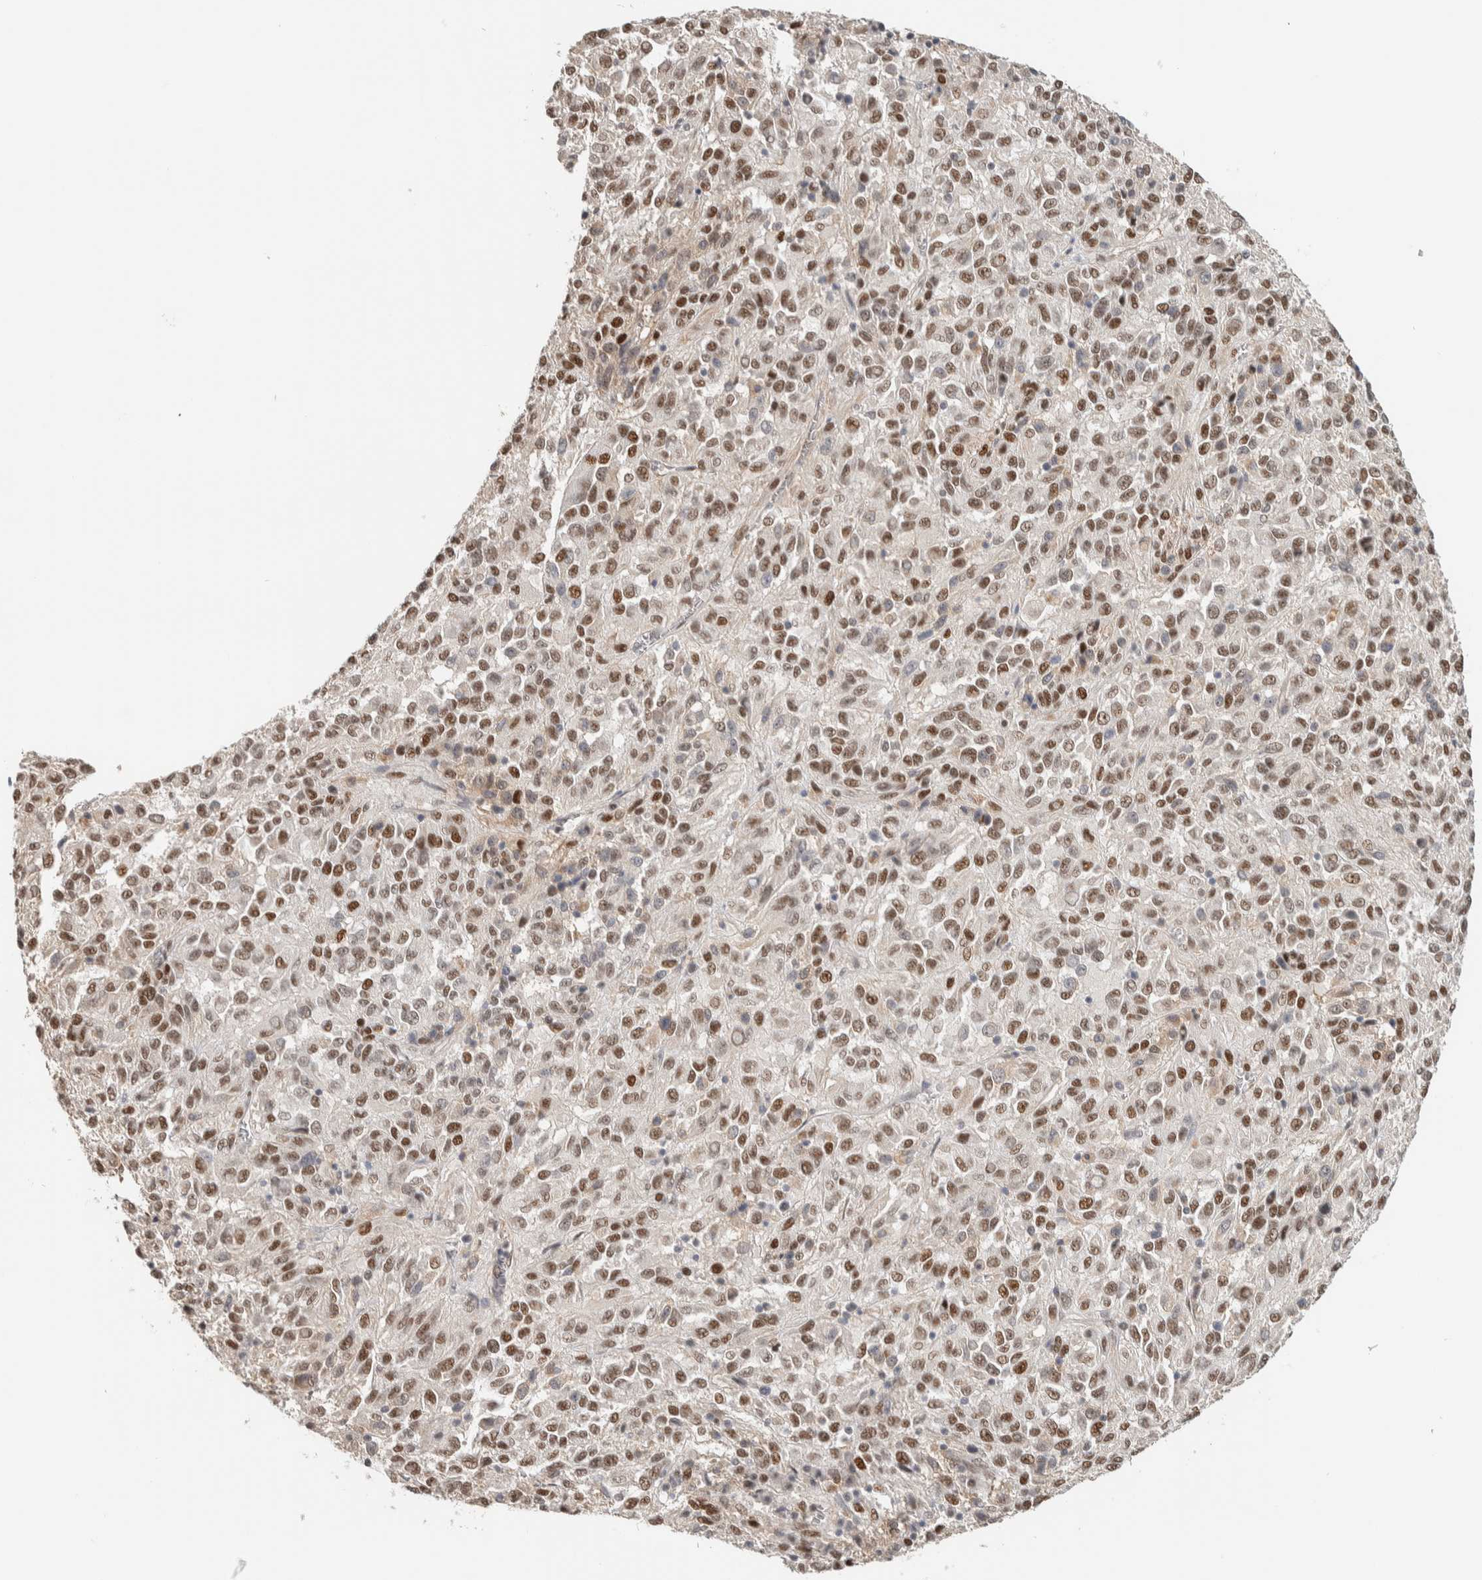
{"staining": {"intensity": "moderate", "quantity": ">75%", "location": "nuclear"}, "tissue": "melanoma", "cell_type": "Tumor cells", "image_type": "cancer", "snomed": [{"axis": "morphology", "description": "Malignant melanoma, Metastatic site"}, {"axis": "topography", "description": "Lung"}], "caption": "High-power microscopy captured an immunohistochemistry (IHC) photomicrograph of malignant melanoma (metastatic site), revealing moderate nuclear expression in approximately >75% of tumor cells.", "gene": "PUS7", "patient": {"sex": "male", "age": 64}}